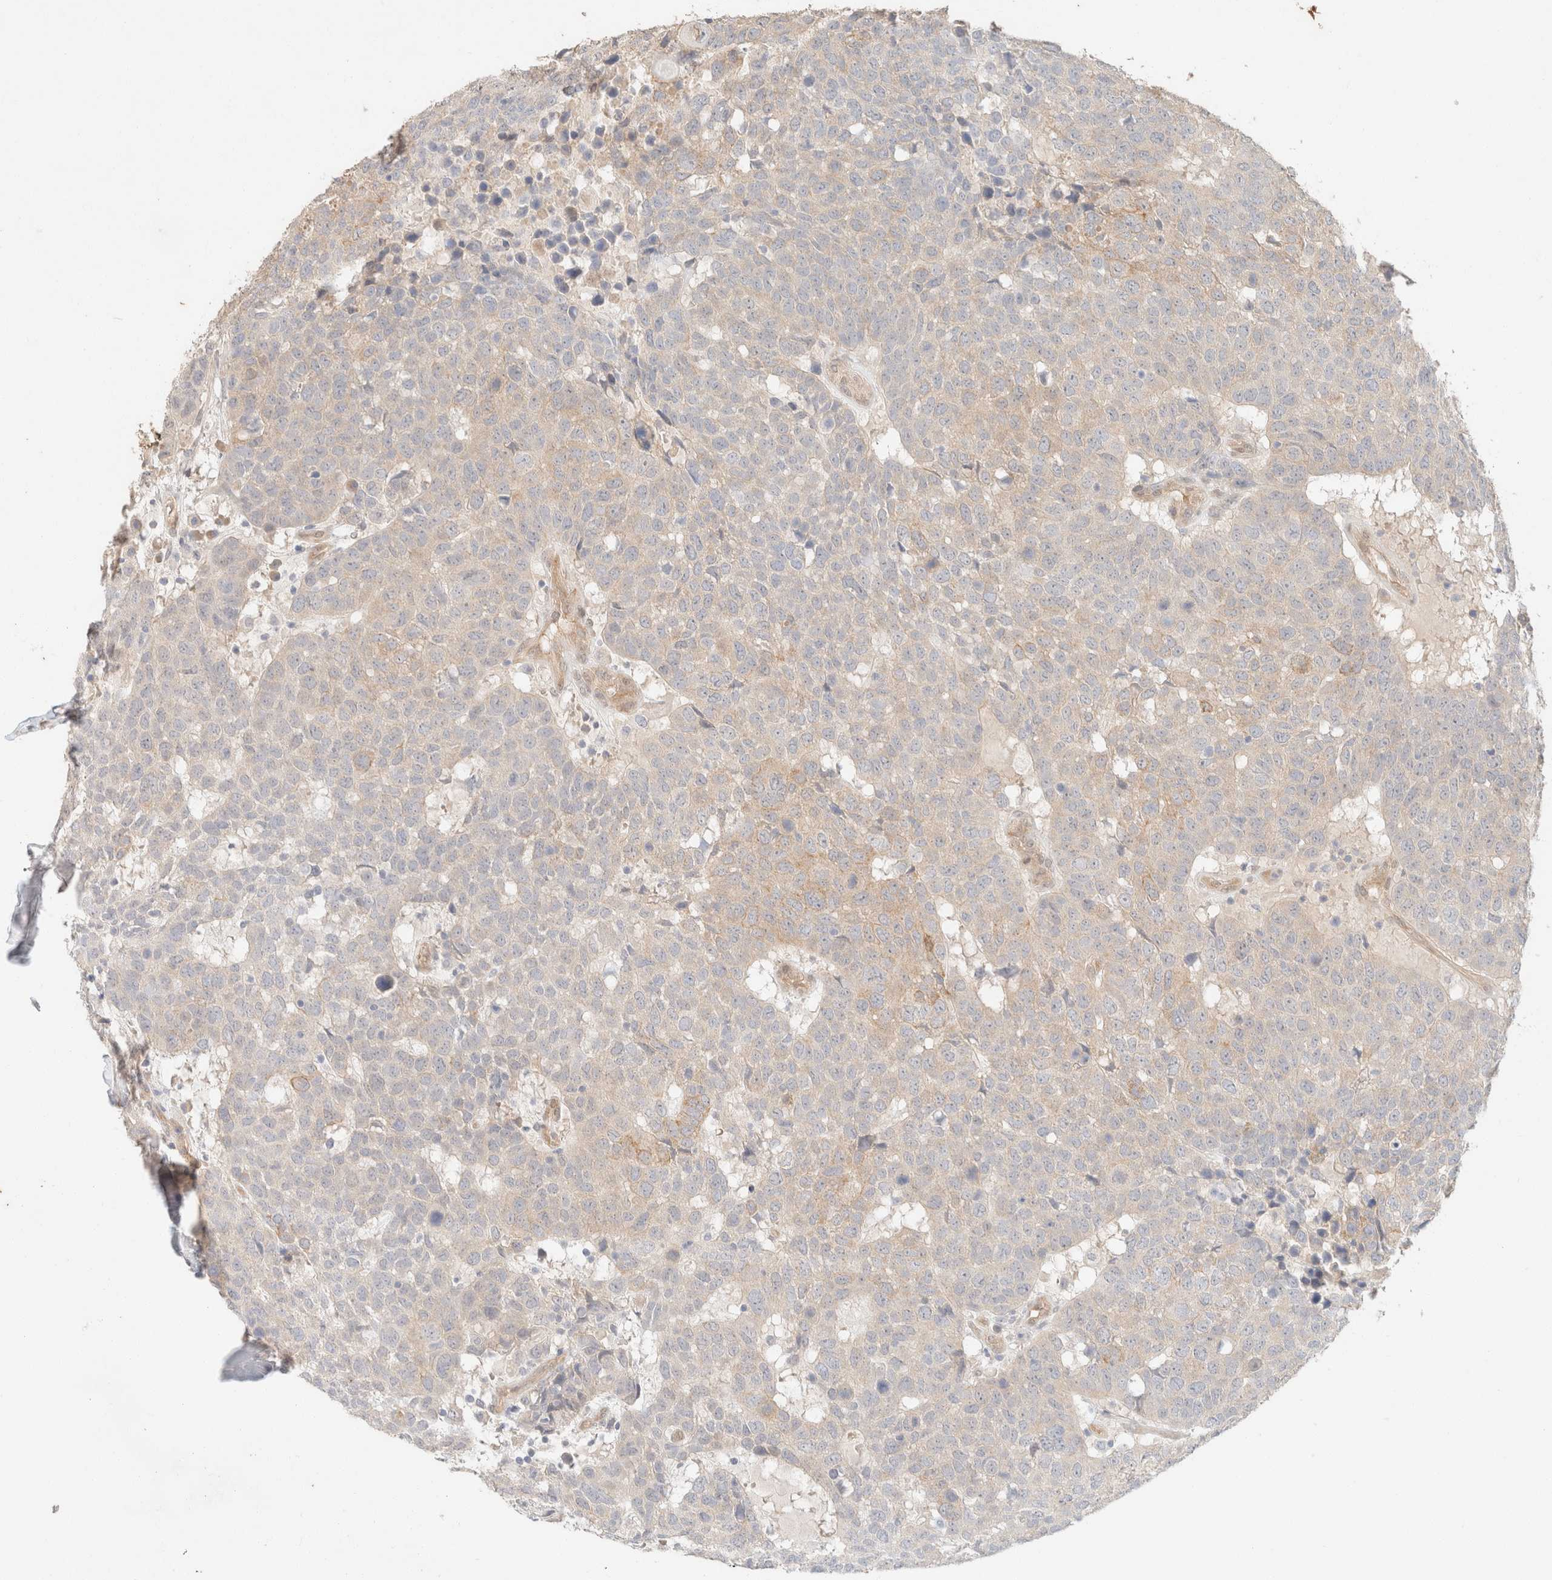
{"staining": {"intensity": "weak", "quantity": ">75%", "location": "cytoplasmic/membranous"}, "tissue": "head and neck cancer", "cell_type": "Tumor cells", "image_type": "cancer", "snomed": [{"axis": "morphology", "description": "Squamous cell carcinoma, NOS"}, {"axis": "topography", "description": "Head-Neck"}], "caption": "The immunohistochemical stain labels weak cytoplasmic/membranous staining in tumor cells of head and neck cancer tissue.", "gene": "CSNK1E", "patient": {"sex": "male", "age": 66}}